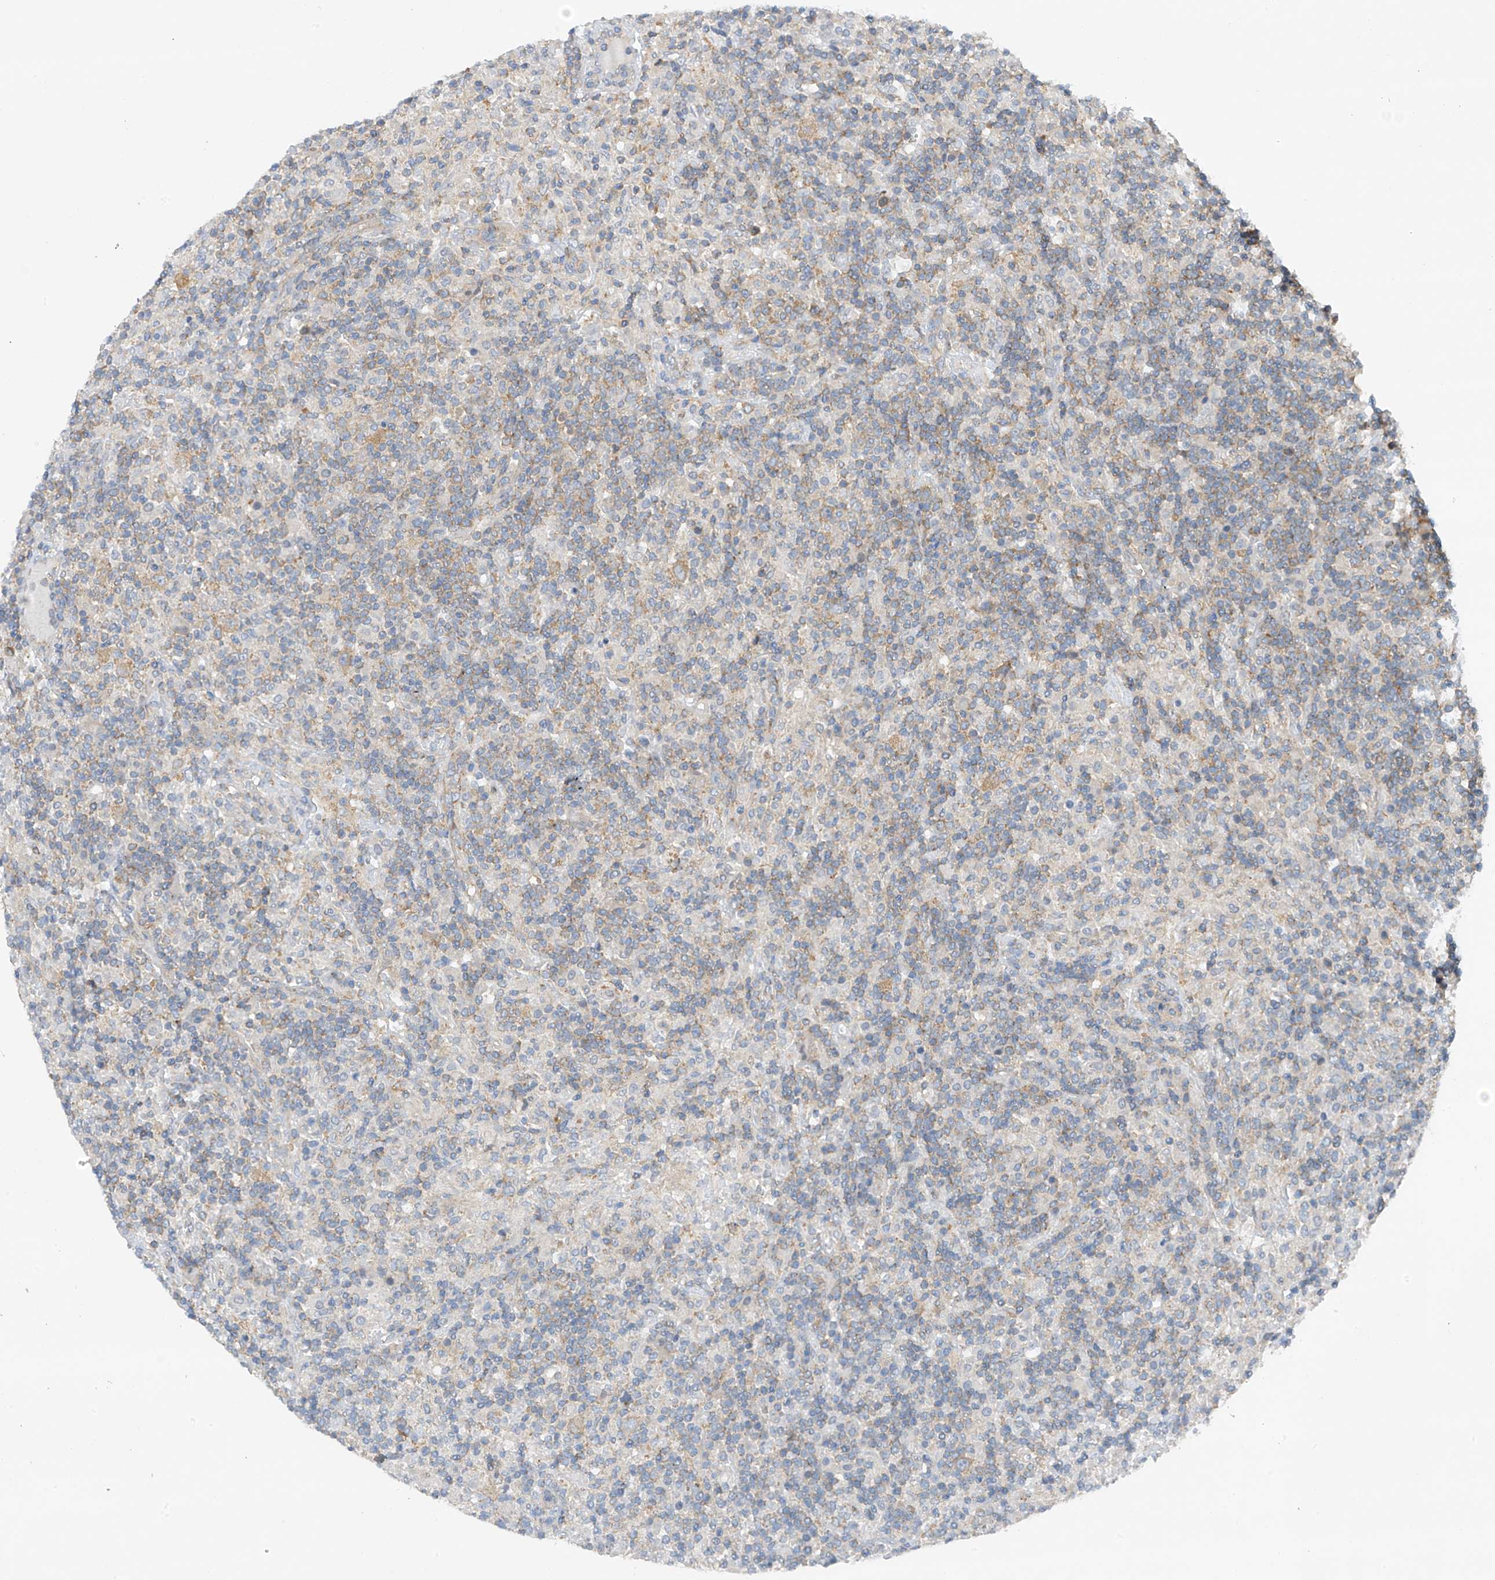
{"staining": {"intensity": "weak", "quantity": "<25%", "location": "cytoplasmic/membranous"}, "tissue": "lymphoma", "cell_type": "Tumor cells", "image_type": "cancer", "snomed": [{"axis": "morphology", "description": "Hodgkin's disease, NOS"}, {"axis": "topography", "description": "Lymph node"}], "caption": "A high-resolution image shows IHC staining of Hodgkin's disease, which reveals no significant expression in tumor cells.", "gene": "REPS1", "patient": {"sex": "male", "age": 70}}